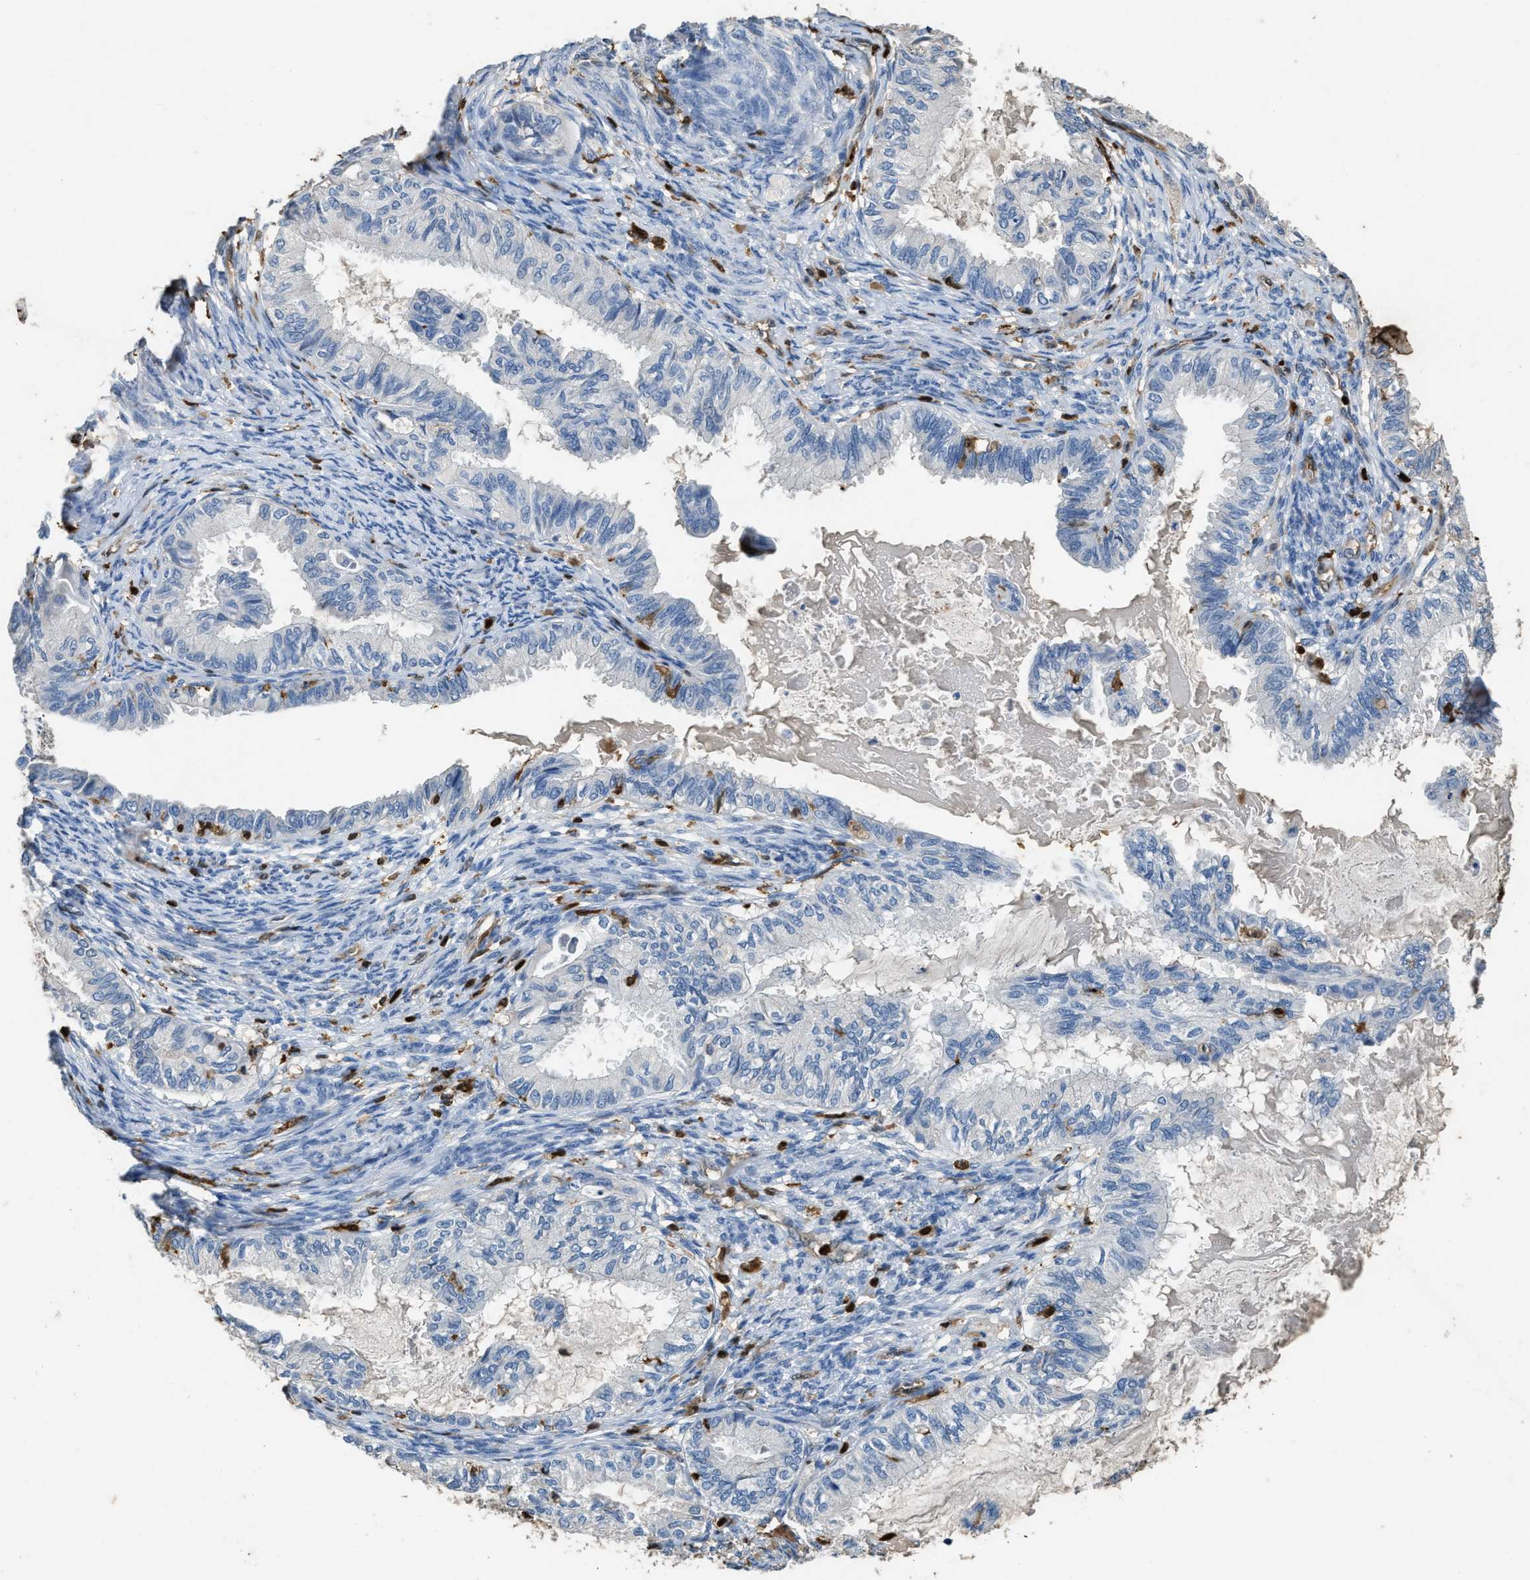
{"staining": {"intensity": "negative", "quantity": "none", "location": "none"}, "tissue": "cervical cancer", "cell_type": "Tumor cells", "image_type": "cancer", "snomed": [{"axis": "morphology", "description": "Normal tissue, NOS"}, {"axis": "morphology", "description": "Adenocarcinoma, NOS"}, {"axis": "topography", "description": "Cervix"}, {"axis": "topography", "description": "Endometrium"}], "caption": "Tumor cells are negative for protein expression in human cervical adenocarcinoma.", "gene": "ARHGDIB", "patient": {"sex": "female", "age": 86}}